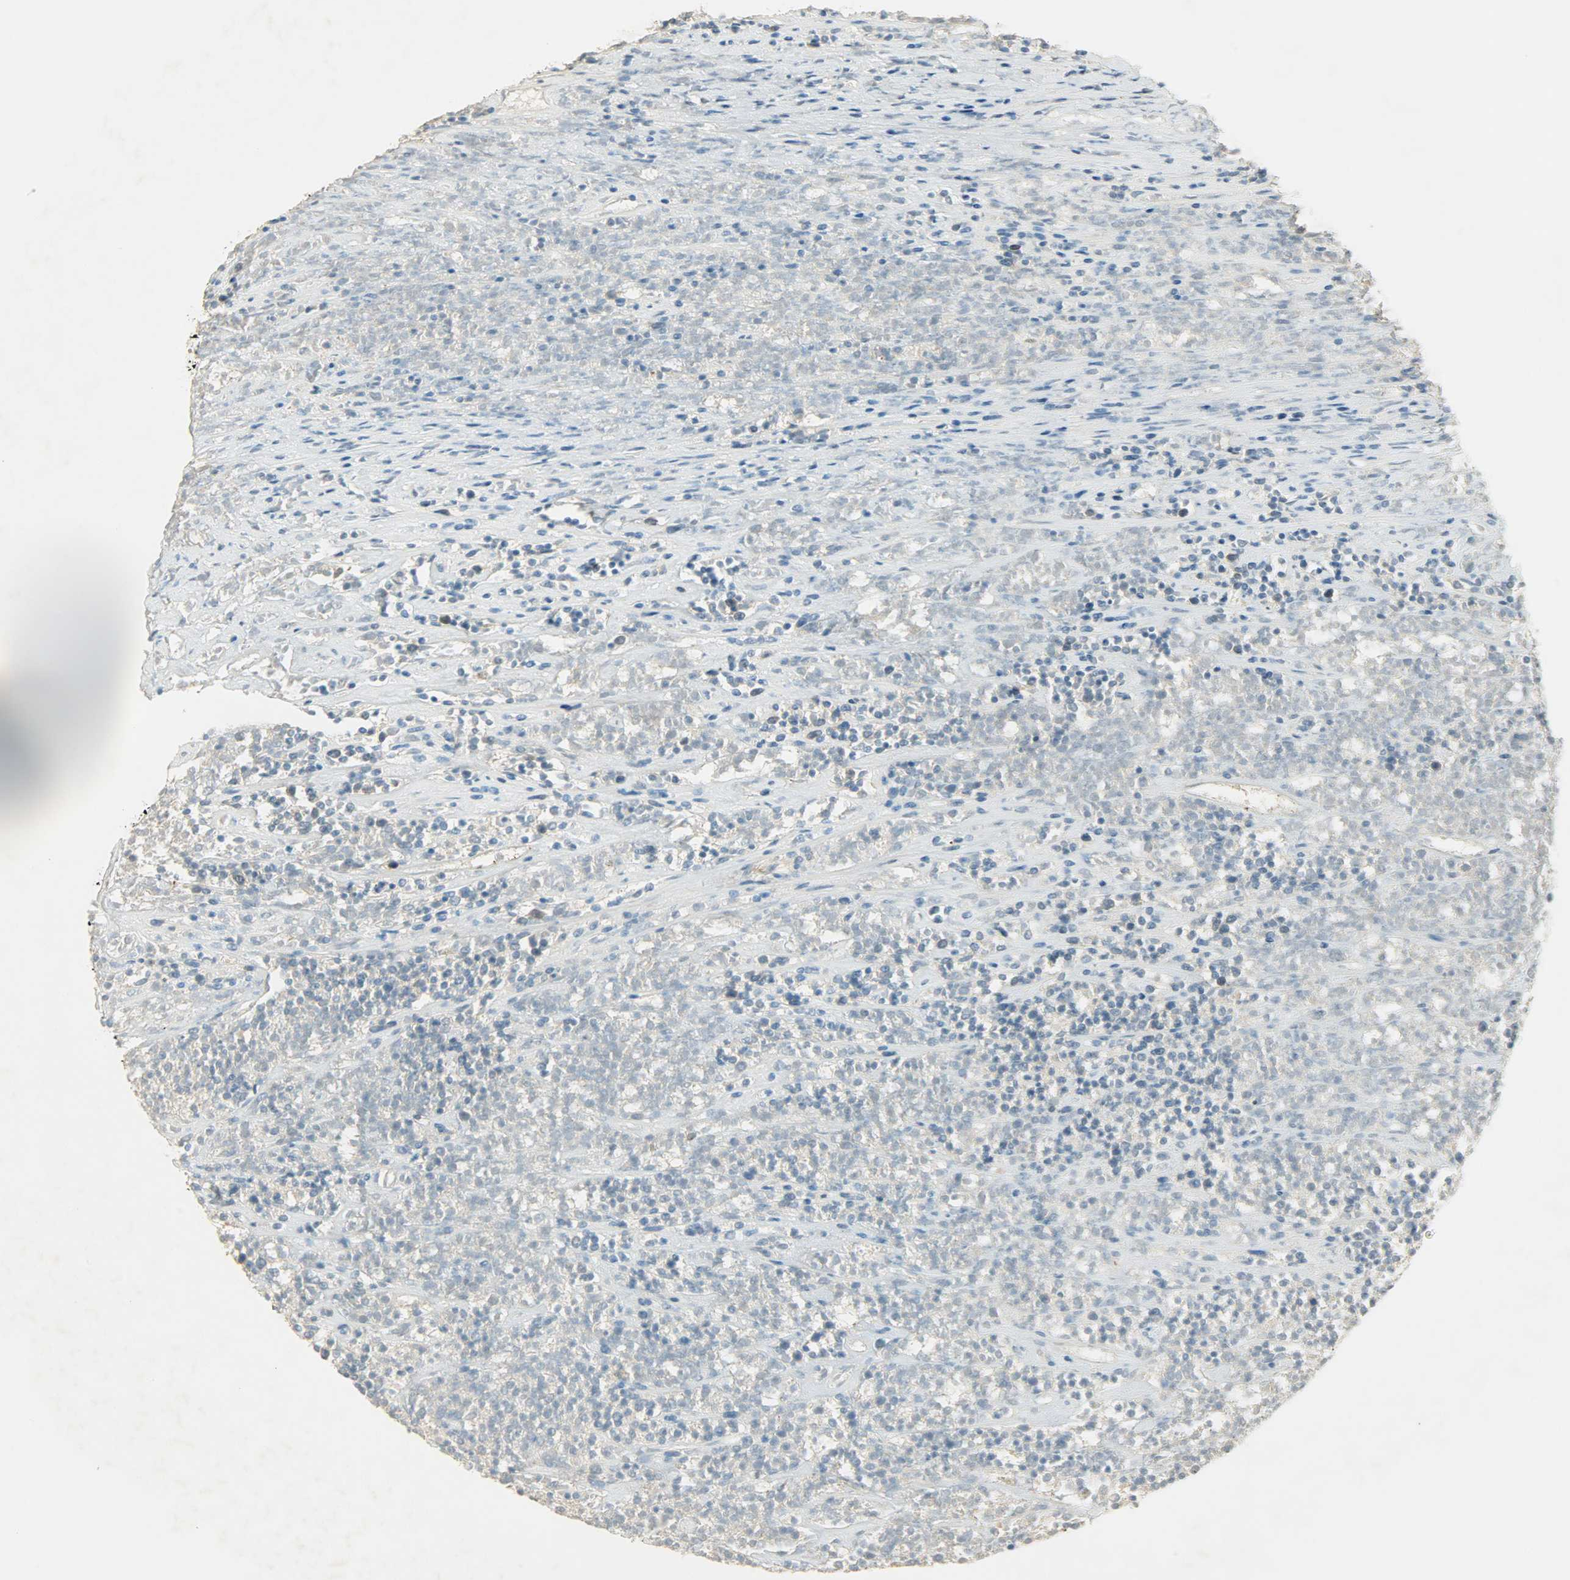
{"staining": {"intensity": "negative", "quantity": "none", "location": "none"}, "tissue": "lymphoma", "cell_type": "Tumor cells", "image_type": "cancer", "snomed": [{"axis": "morphology", "description": "Malignant lymphoma, non-Hodgkin's type, High grade"}, {"axis": "topography", "description": "Lymph node"}], "caption": "A micrograph of human high-grade malignant lymphoma, non-Hodgkin's type is negative for staining in tumor cells.", "gene": "TPX2", "patient": {"sex": "female", "age": 73}}